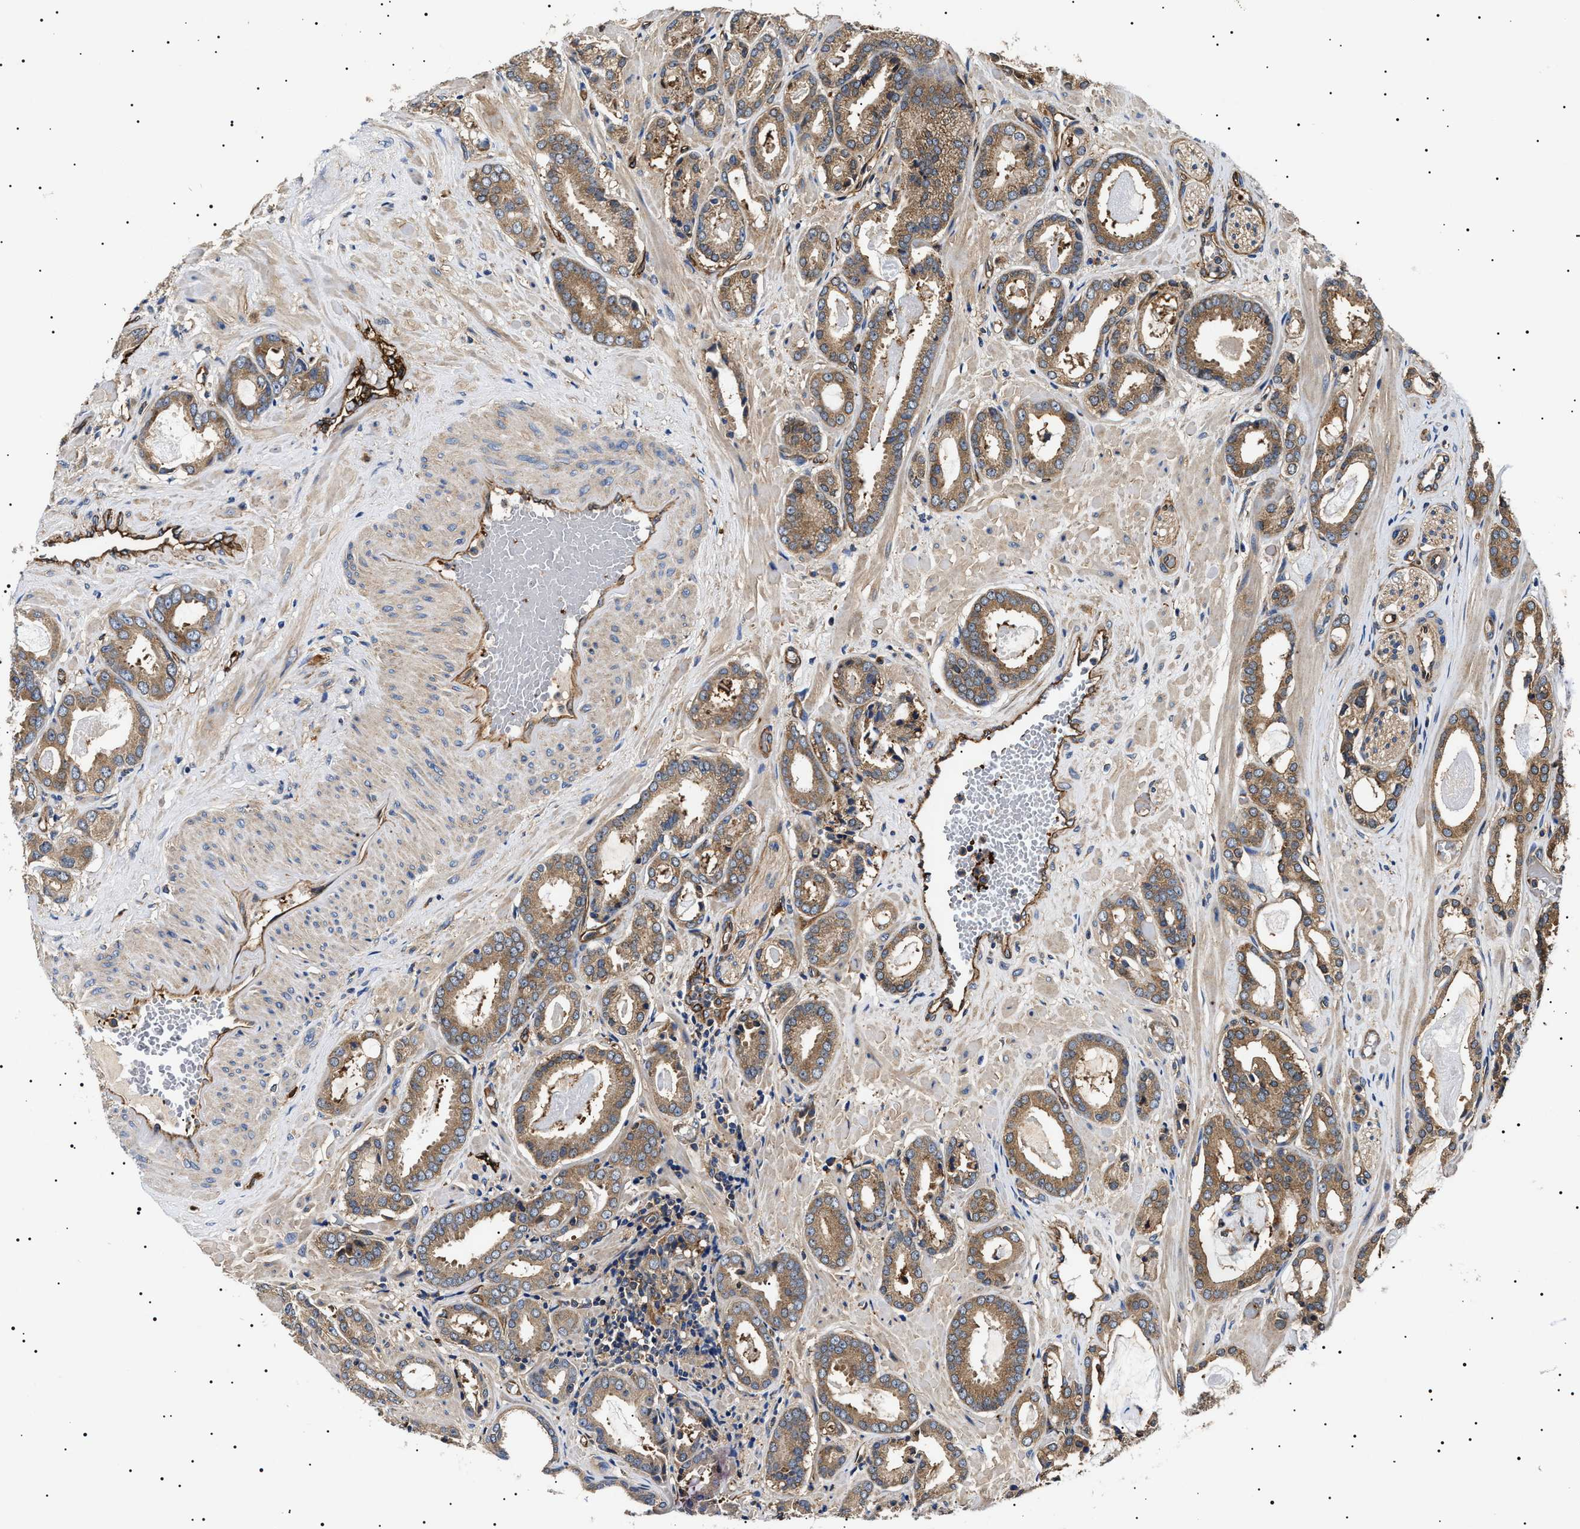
{"staining": {"intensity": "moderate", "quantity": ">75%", "location": "cytoplasmic/membranous"}, "tissue": "prostate cancer", "cell_type": "Tumor cells", "image_type": "cancer", "snomed": [{"axis": "morphology", "description": "Adenocarcinoma, Low grade"}, {"axis": "topography", "description": "Prostate"}], "caption": "Moderate cytoplasmic/membranous positivity is appreciated in about >75% of tumor cells in prostate cancer. (brown staining indicates protein expression, while blue staining denotes nuclei).", "gene": "TPP2", "patient": {"sex": "male", "age": 53}}